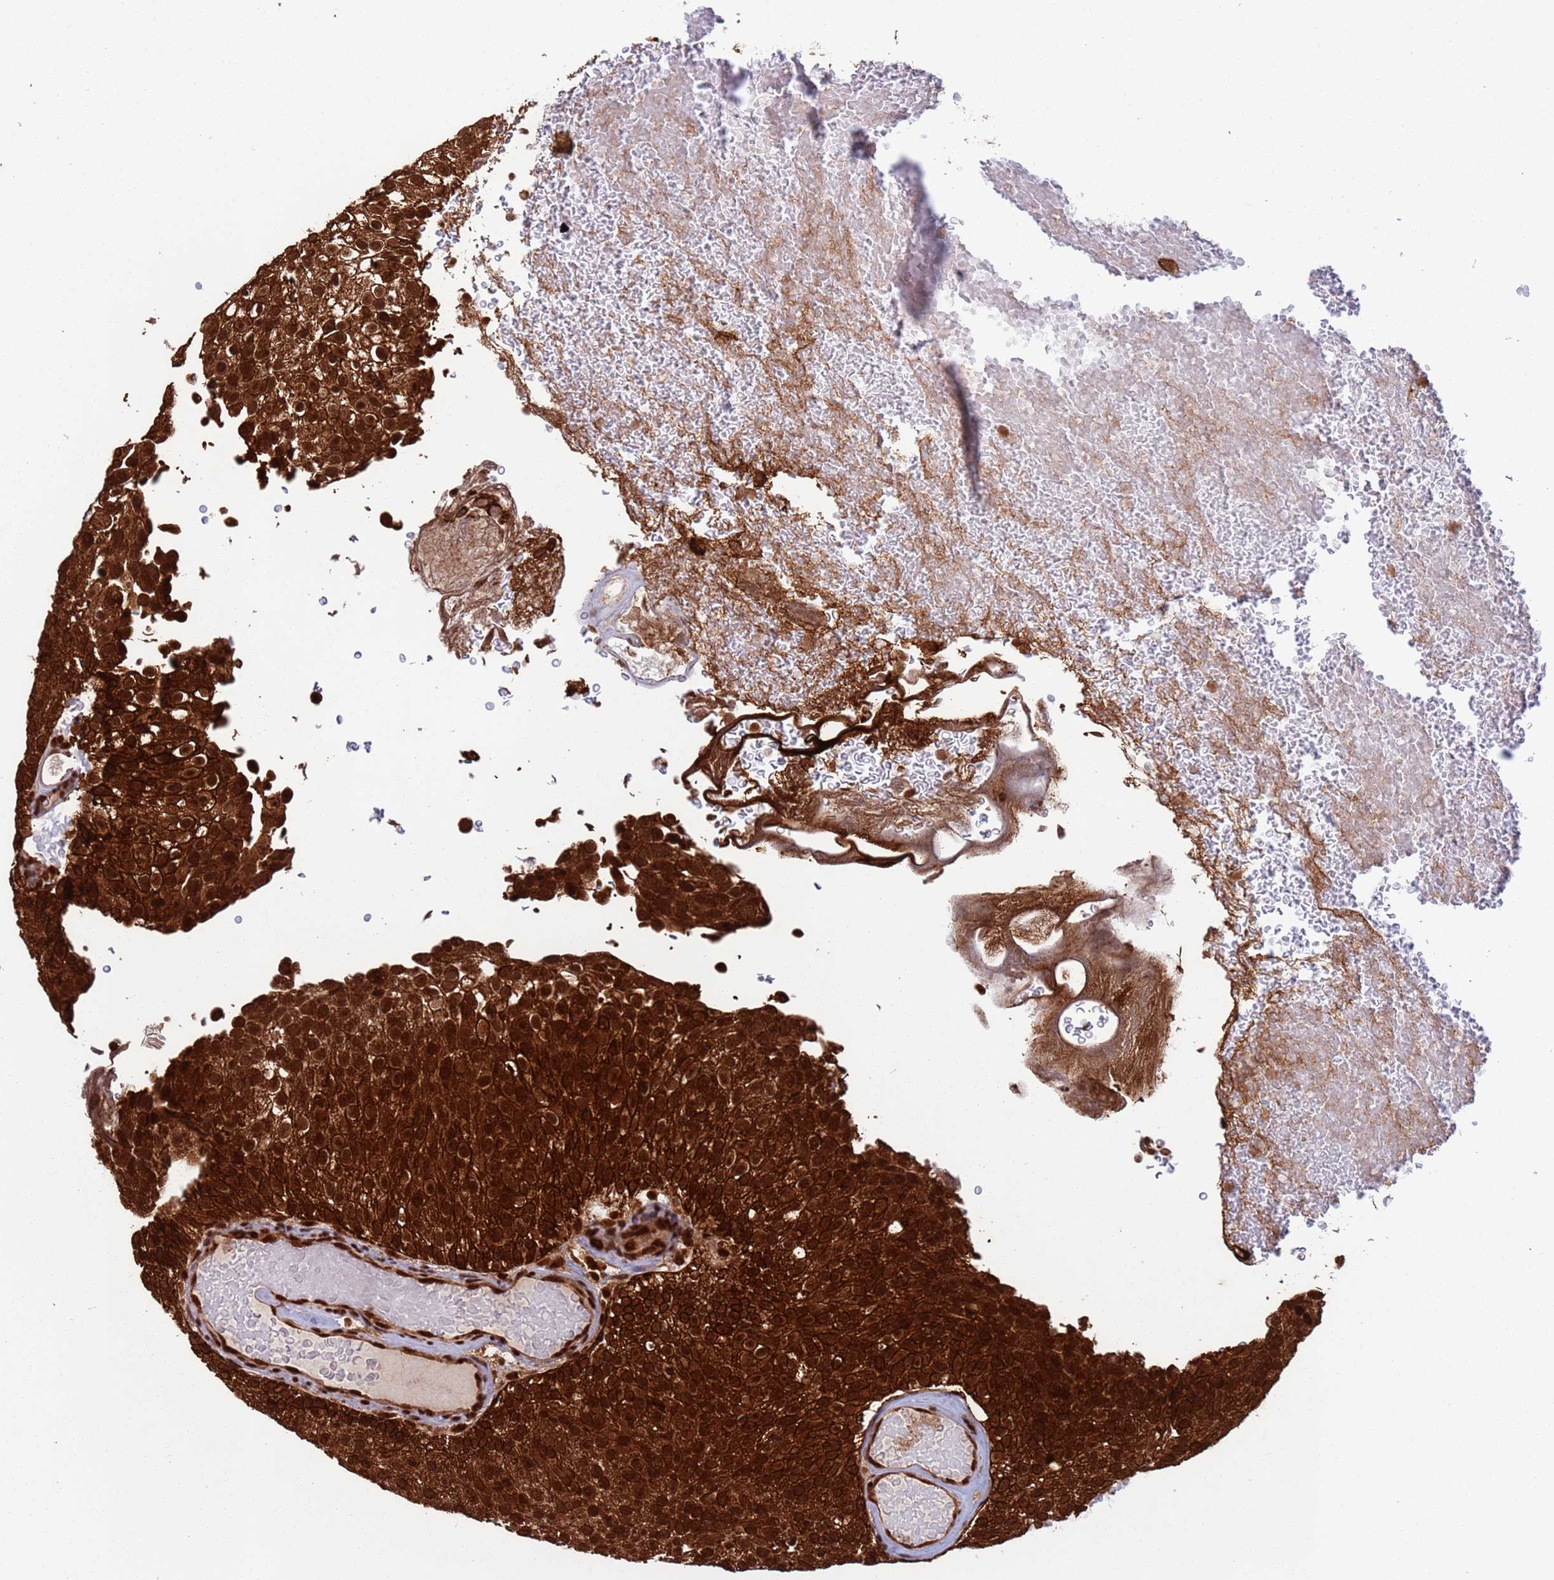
{"staining": {"intensity": "strong", "quantity": ">75%", "location": "cytoplasmic/membranous,nuclear"}, "tissue": "urothelial cancer", "cell_type": "Tumor cells", "image_type": "cancer", "snomed": [{"axis": "morphology", "description": "Urothelial carcinoma, Low grade"}, {"axis": "topography", "description": "Urinary bladder"}], "caption": "Immunohistochemistry (IHC) photomicrograph of neoplastic tissue: human urothelial cancer stained using immunohistochemistry demonstrates high levels of strong protein expression localized specifically in the cytoplasmic/membranous and nuclear of tumor cells, appearing as a cytoplasmic/membranous and nuclear brown color.", "gene": "FUBP3", "patient": {"sex": "male", "age": 78}}